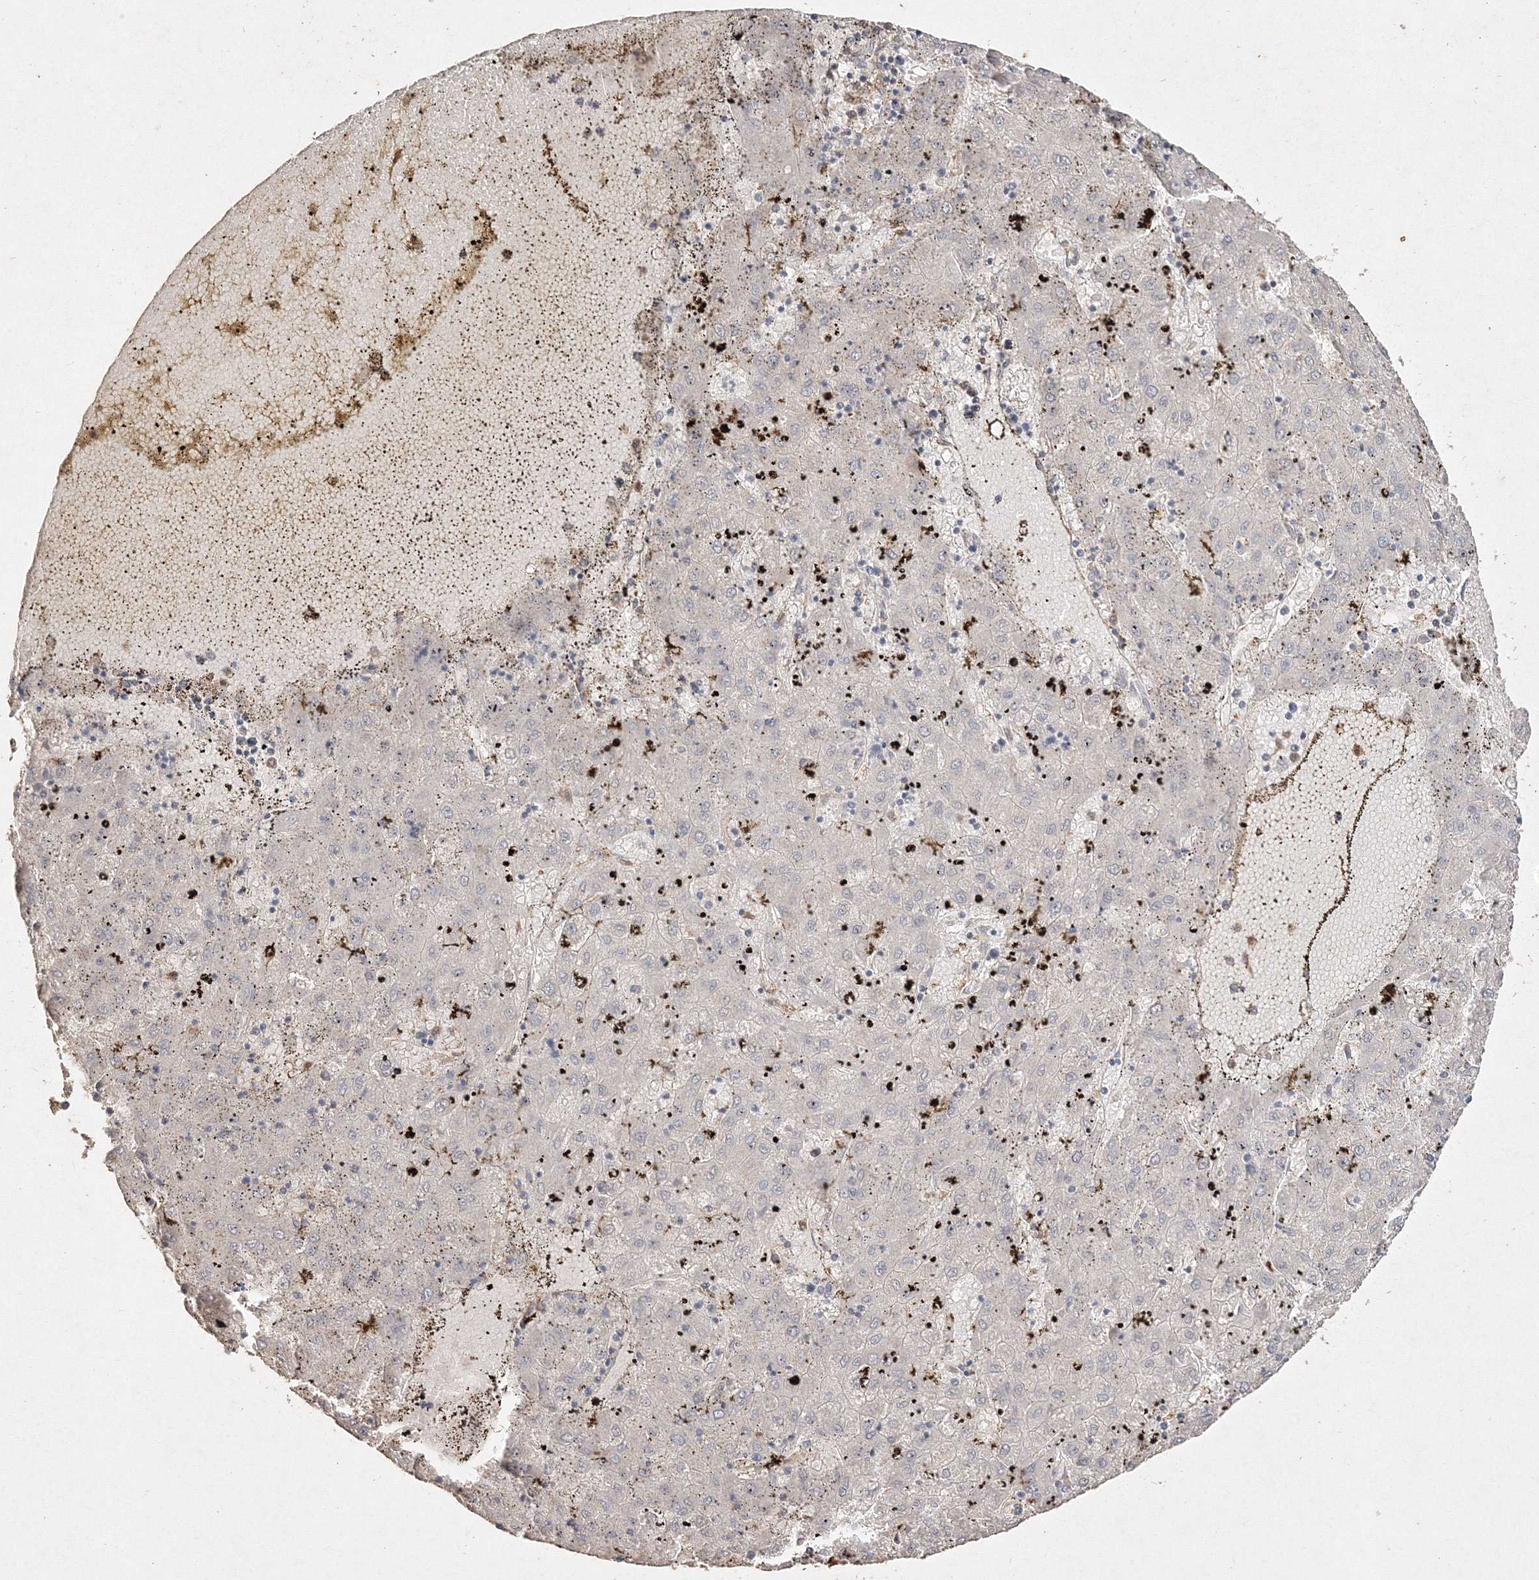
{"staining": {"intensity": "negative", "quantity": "none", "location": "none"}, "tissue": "liver cancer", "cell_type": "Tumor cells", "image_type": "cancer", "snomed": [{"axis": "morphology", "description": "Carcinoma, Hepatocellular, NOS"}, {"axis": "topography", "description": "Liver"}], "caption": "An image of hepatocellular carcinoma (liver) stained for a protein displays no brown staining in tumor cells.", "gene": "S100A11", "patient": {"sex": "male", "age": 72}}